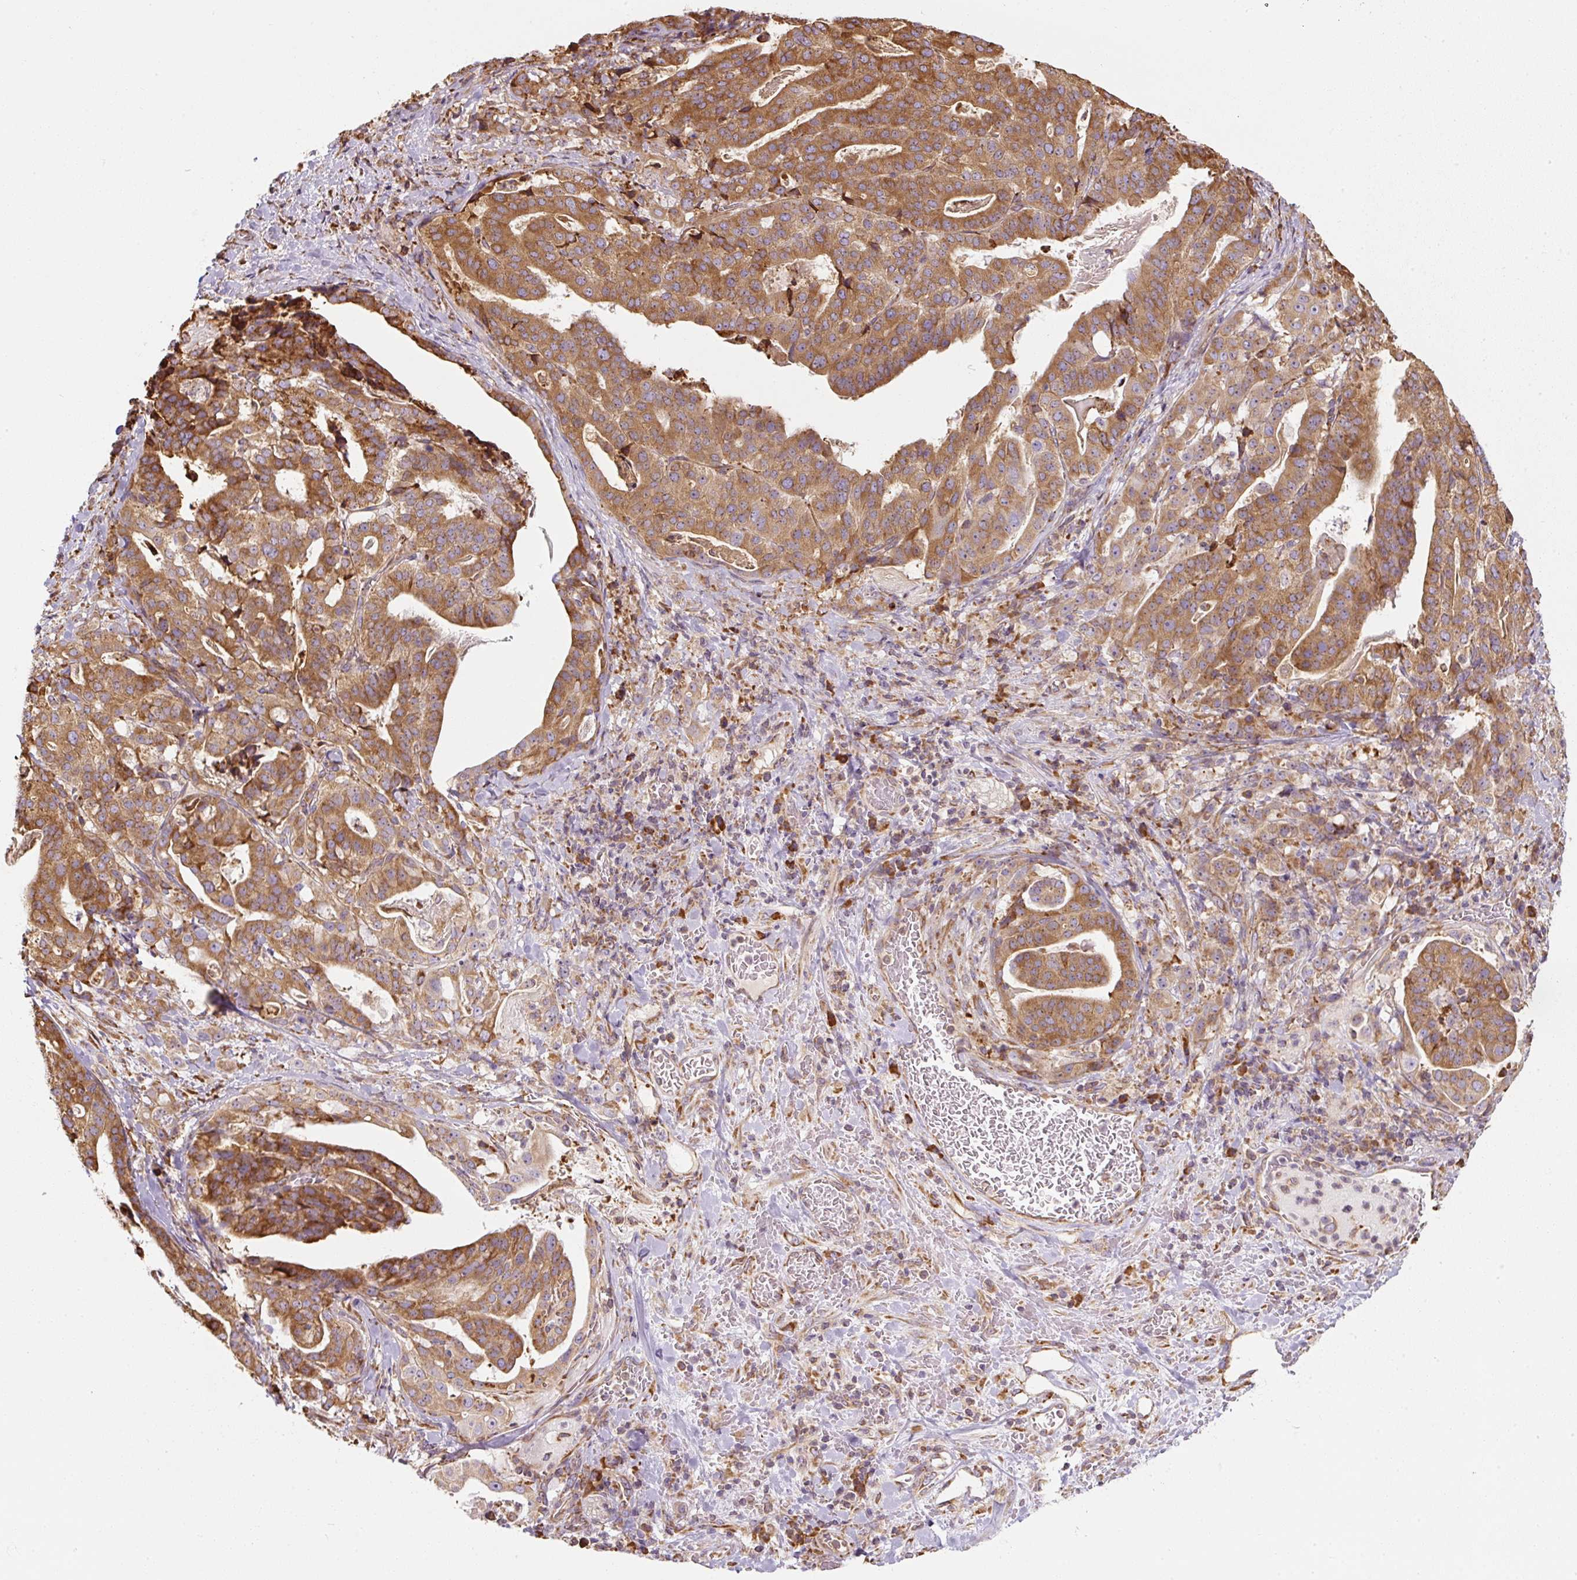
{"staining": {"intensity": "moderate", "quantity": ">75%", "location": "cytoplasmic/membranous"}, "tissue": "stomach cancer", "cell_type": "Tumor cells", "image_type": "cancer", "snomed": [{"axis": "morphology", "description": "Adenocarcinoma, NOS"}, {"axis": "topography", "description": "Stomach"}], "caption": "Adenocarcinoma (stomach) was stained to show a protein in brown. There is medium levels of moderate cytoplasmic/membranous staining in approximately >75% of tumor cells.", "gene": "PRKCSH", "patient": {"sex": "male", "age": 48}}